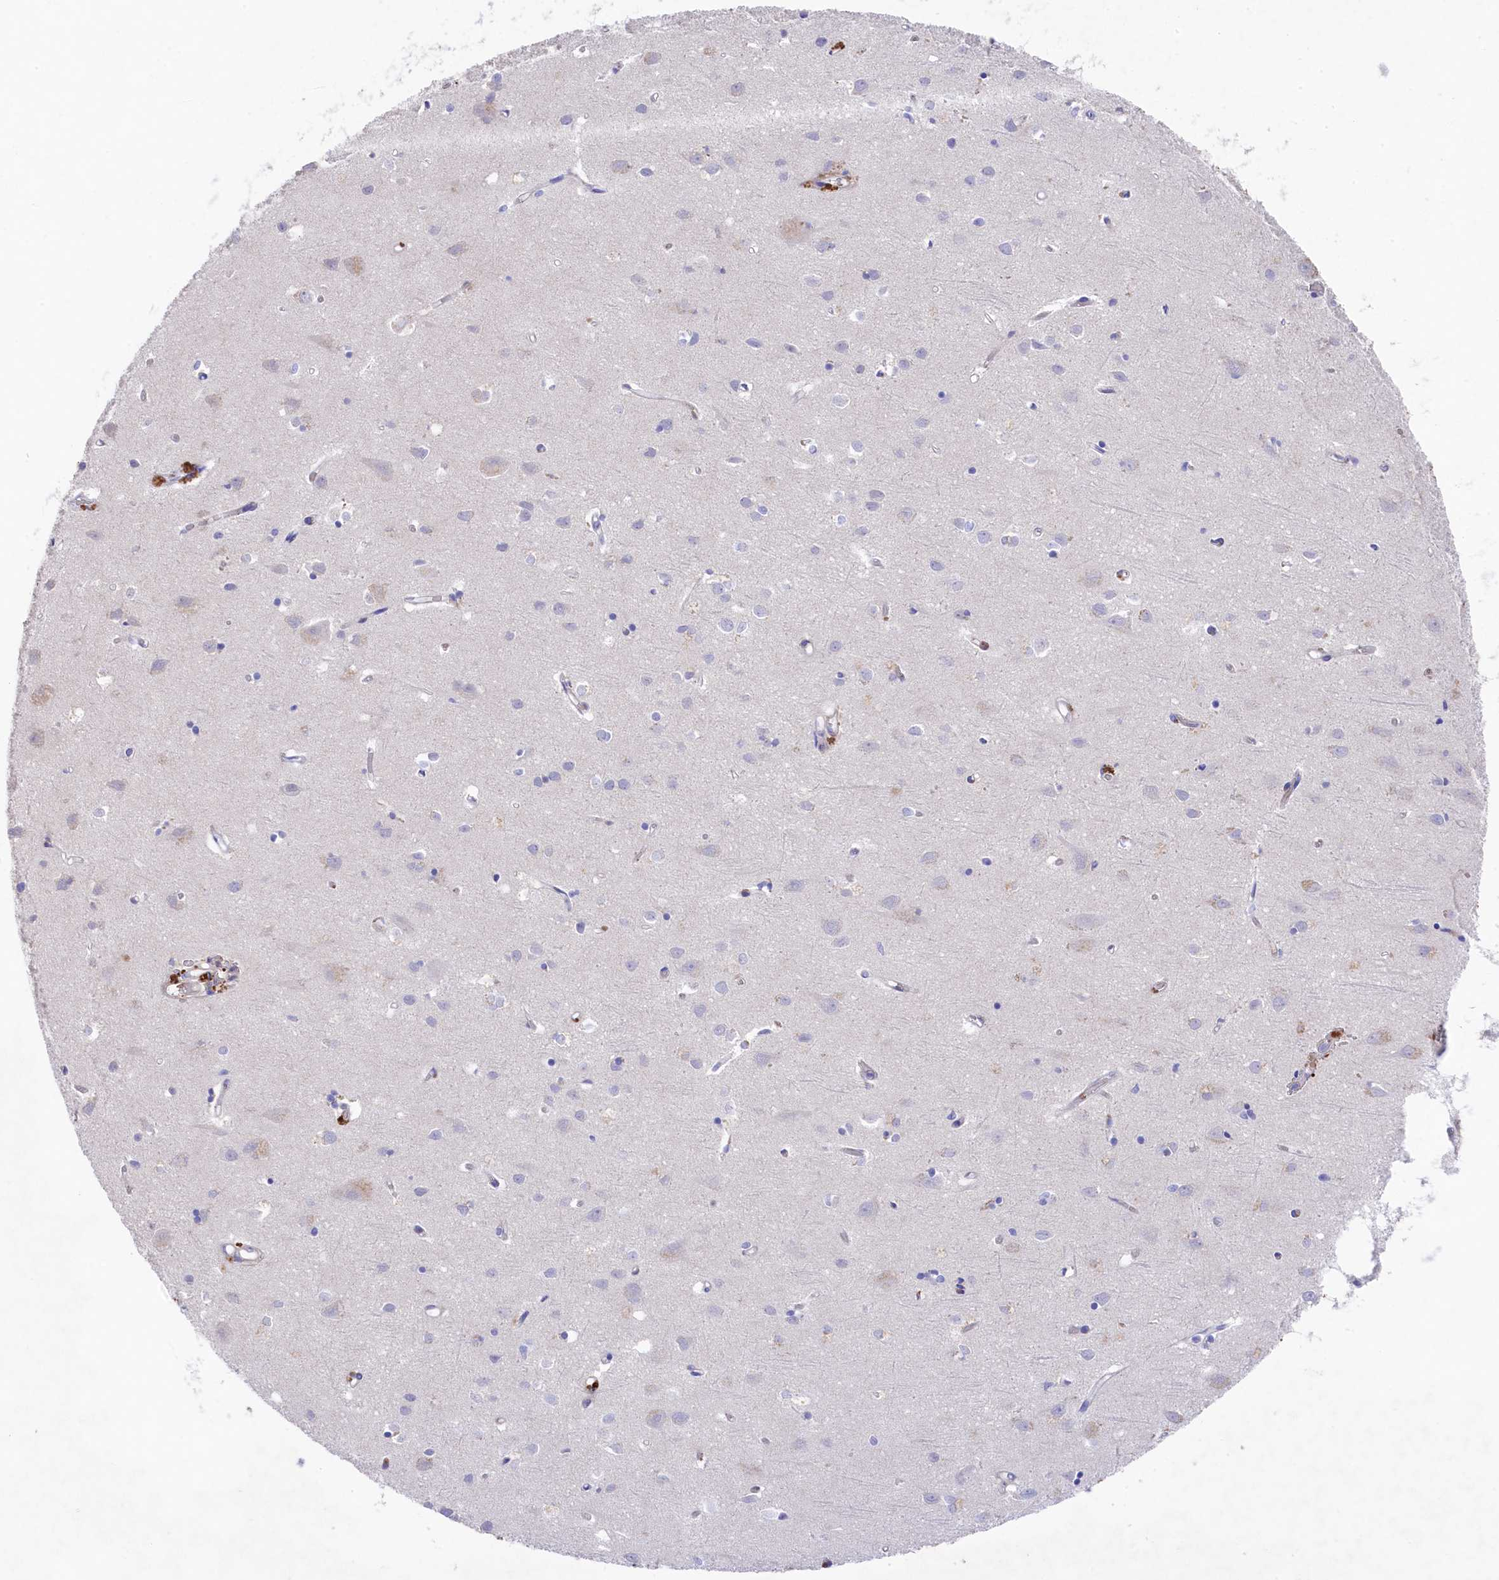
{"staining": {"intensity": "weak", "quantity": "25%-75%", "location": "cytoplasmic/membranous"}, "tissue": "cerebral cortex", "cell_type": "Endothelial cells", "image_type": "normal", "snomed": [{"axis": "morphology", "description": "Normal tissue, NOS"}, {"axis": "topography", "description": "Cerebral cortex"}], "caption": "Immunohistochemistry (IHC) of unremarkable human cerebral cortex shows low levels of weak cytoplasmic/membranous positivity in approximately 25%-75% of endothelial cells.", "gene": "LHFPL4", "patient": {"sex": "female", "age": 64}}